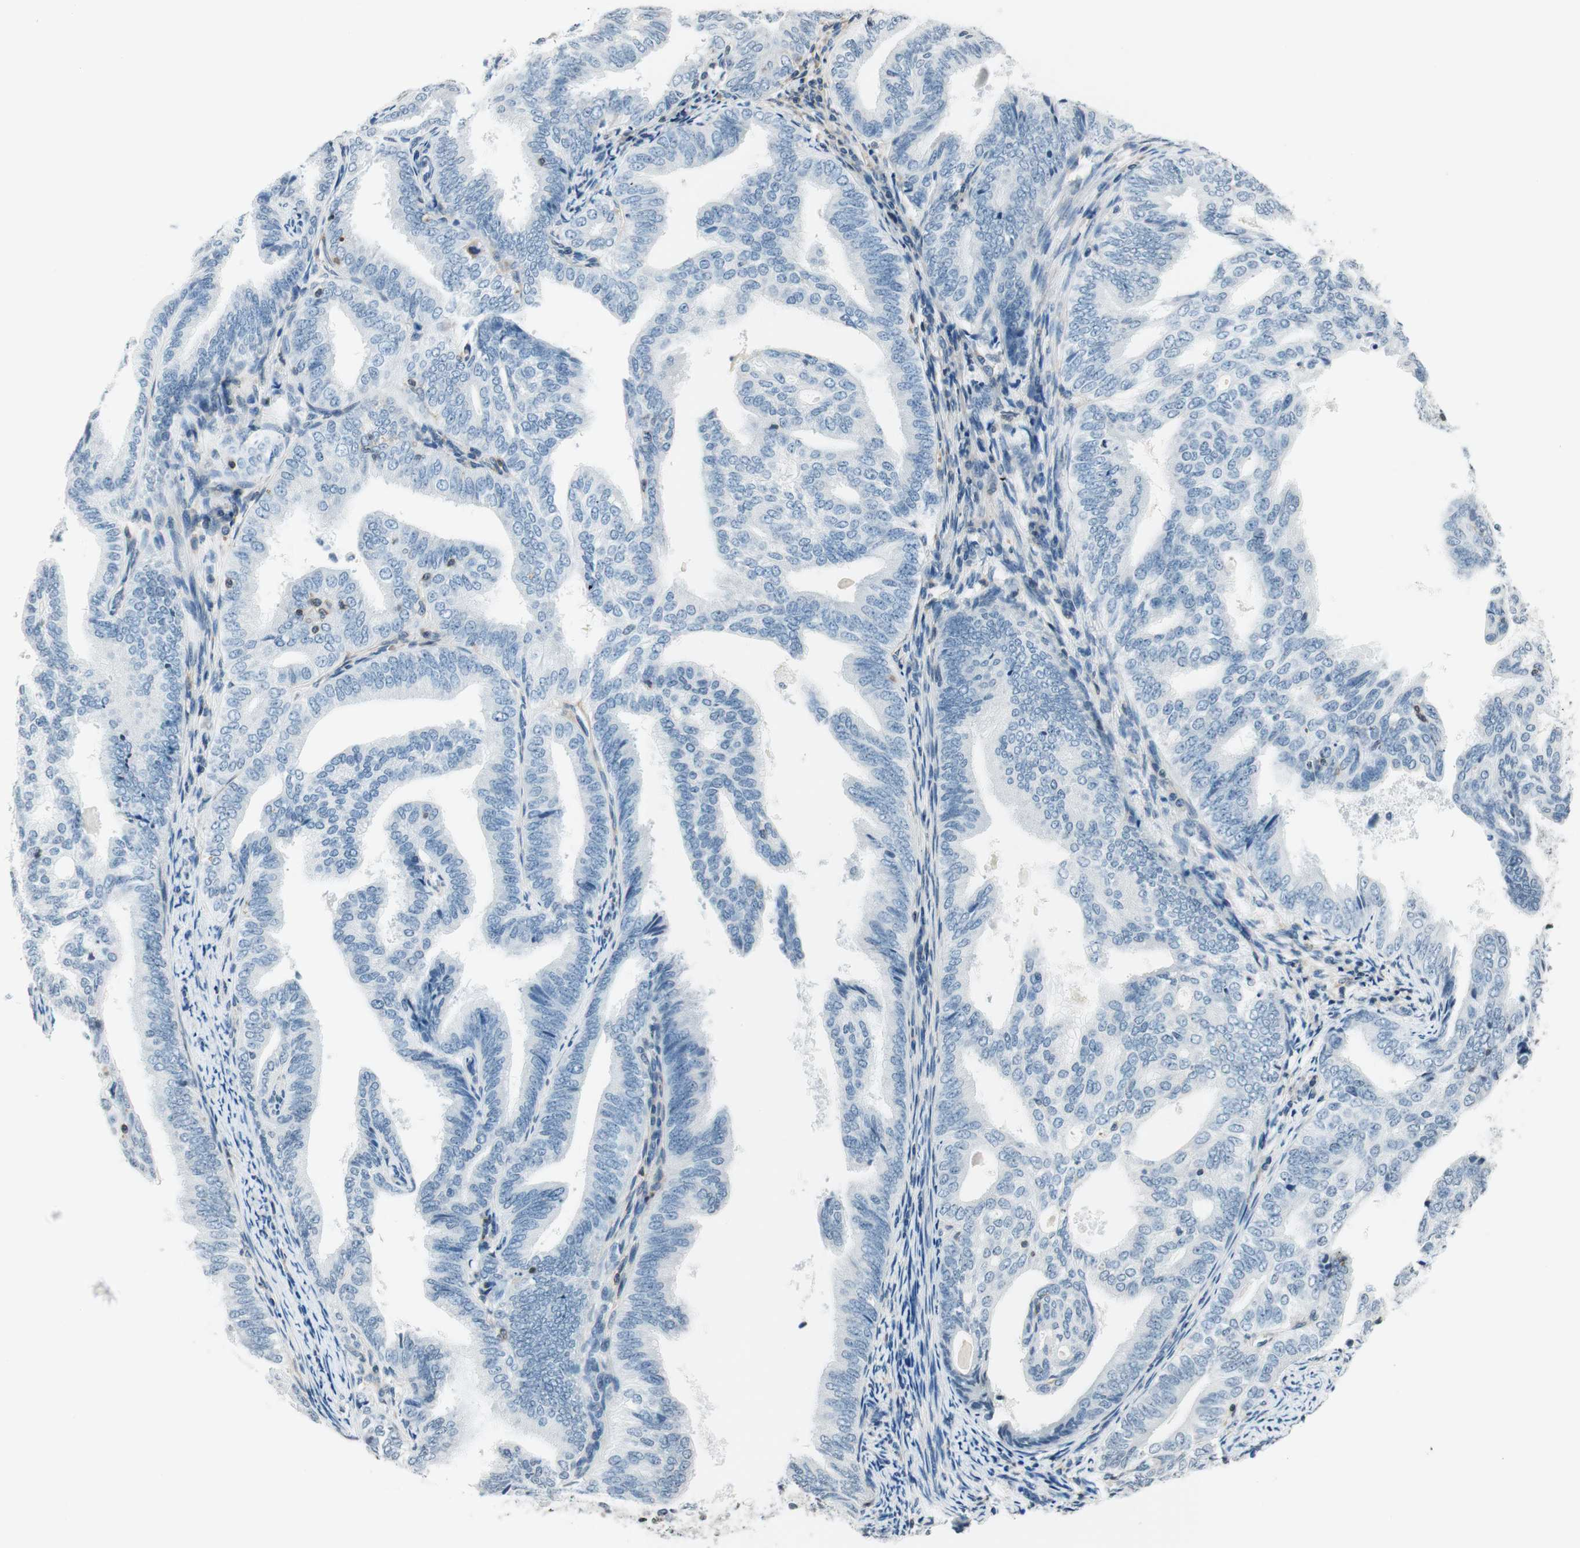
{"staining": {"intensity": "negative", "quantity": "none", "location": "none"}, "tissue": "endometrial cancer", "cell_type": "Tumor cells", "image_type": "cancer", "snomed": [{"axis": "morphology", "description": "Adenocarcinoma, NOS"}, {"axis": "topography", "description": "Endometrium"}], "caption": "This photomicrograph is of endometrial adenocarcinoma stained with IHC to label a protein in brown with the nuclei are counter-stained blue. There is no expression in tumor cells.", "gene": "WIPF1", "patient": {"sex": "female", "age": 58}}